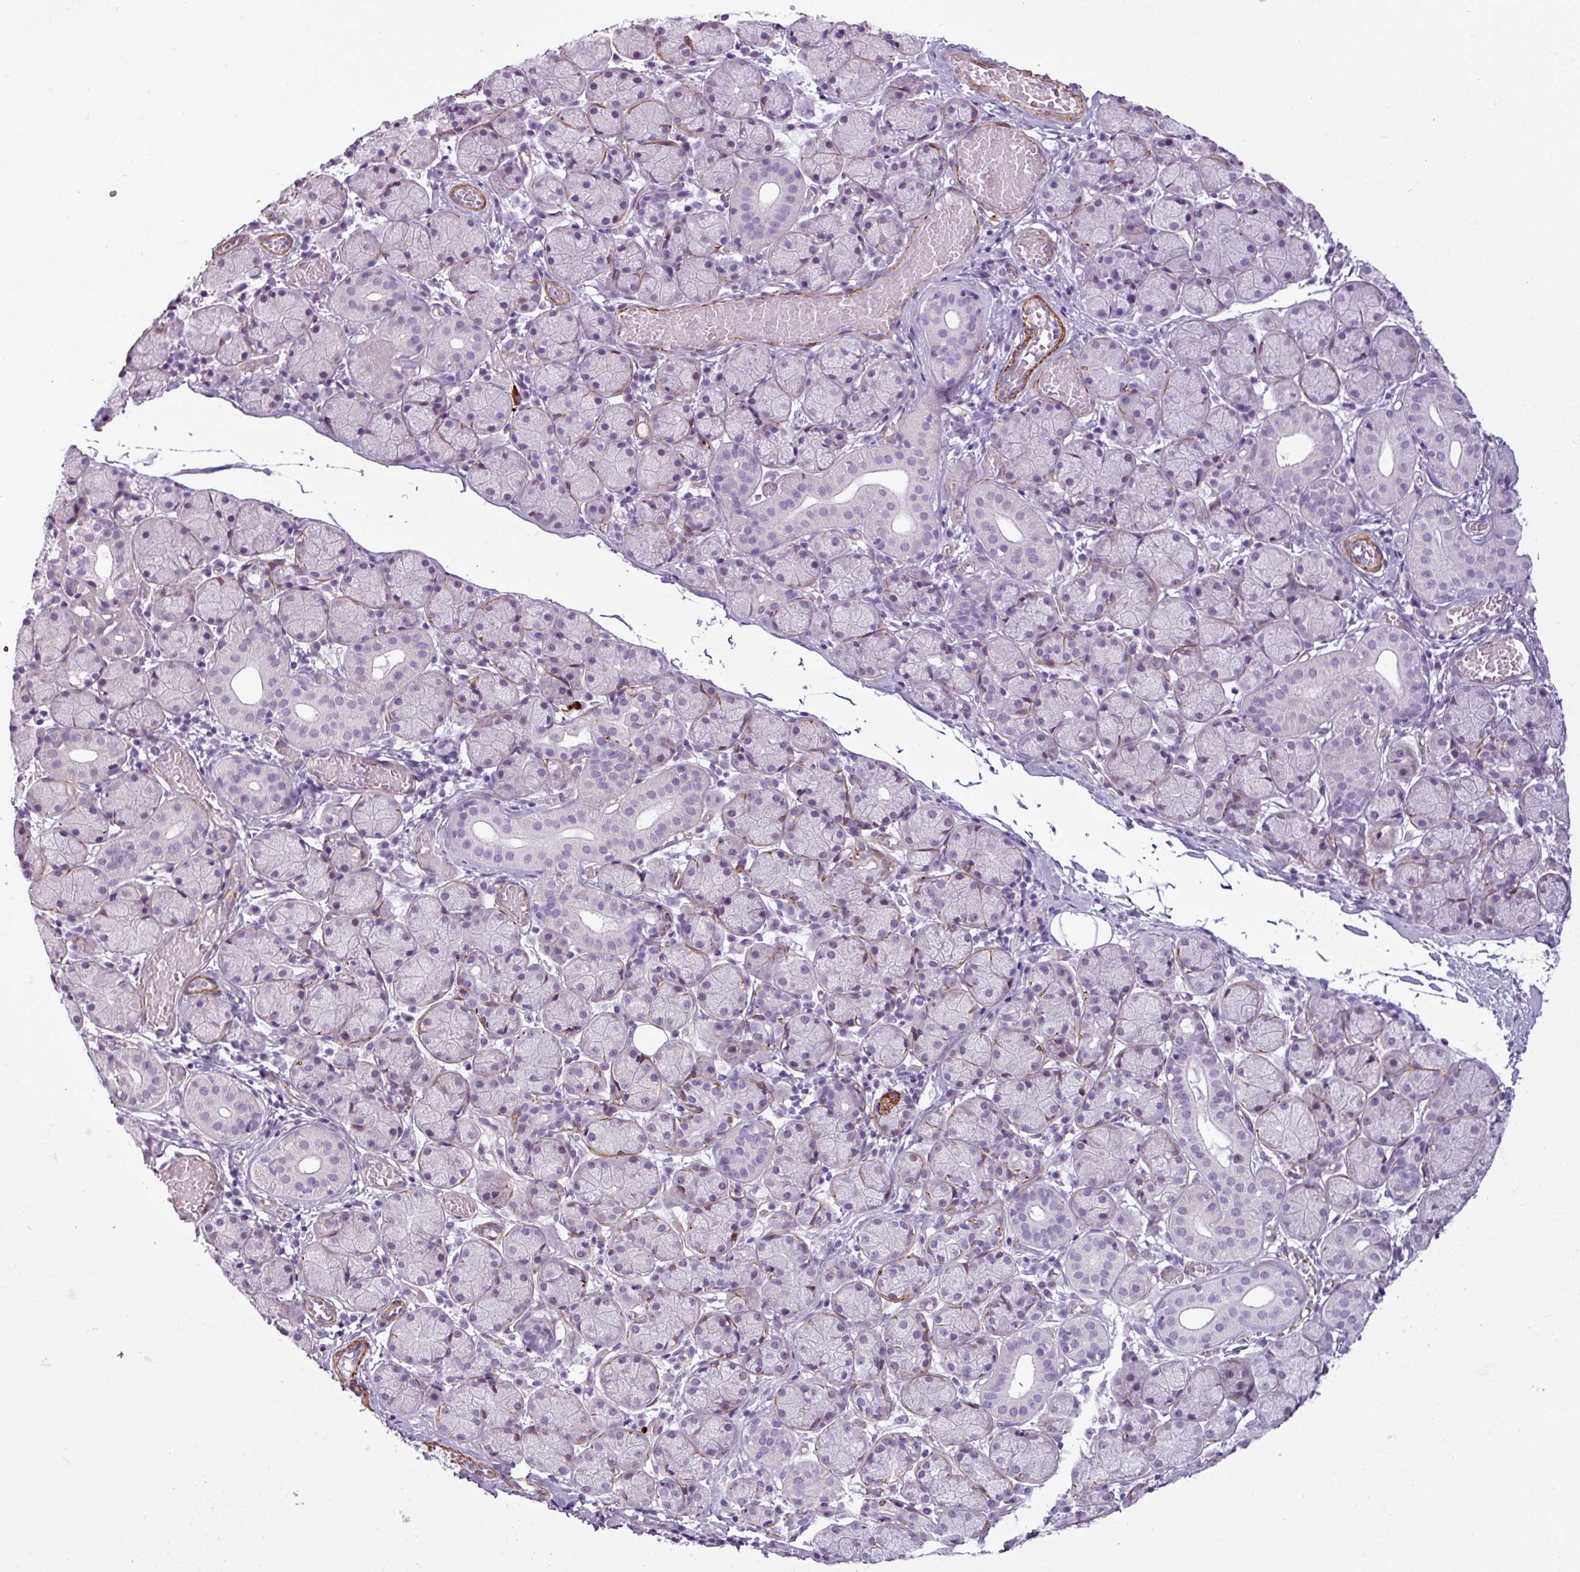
{"staining": {"intensity": "negative", "quantity": "none", "location": "none"}, "tissue": "salivary gland", "cell_type": "Glandular cells", "image_type": "normal", "snomed": [{"axis": "morphology", "description": "Normal tissue, NOS"}, {"axis": "topography", "description": "Salivary gland"}], "caption": "DAB immunohistochemical staining of unremarkable human salivary gland shows no significant staining in glandular cells. (Stains: DAB (3,3'-diaminobenzidine) IHC with hematoxylin counter stain, Microscopy: brightfield microscopy at high magnification).", "gene": "ATP10A", "patient": {"sex": "female", "age": 24}}